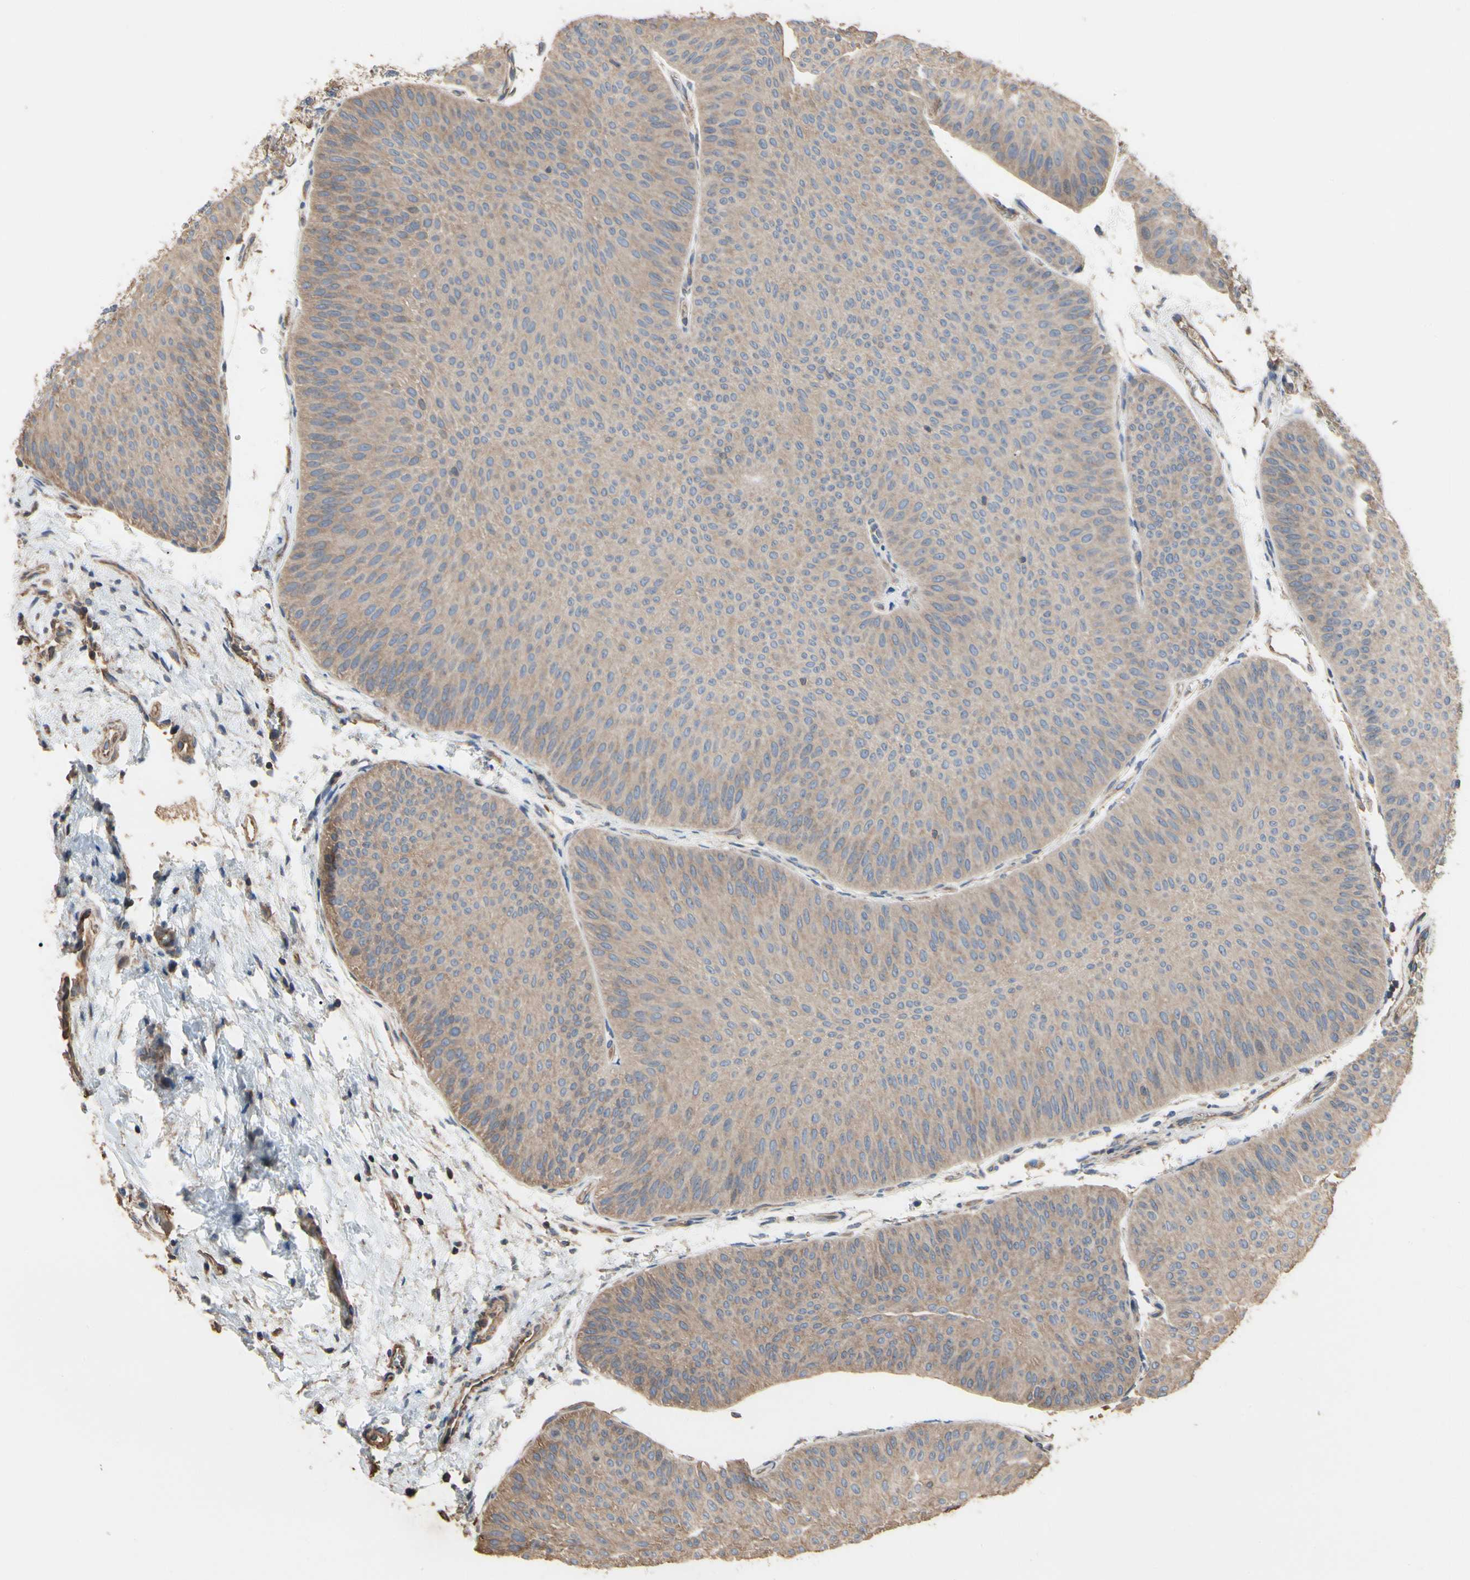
{"staining": {"intensity": "weak", "quantity": ">75%", "location": "cytoplasmic/membranous"}, "tissue": "urothelial cancer", "cell_type": "Tumor cells", "image_type": "cancer", "snomed": [{"axis": "morphology", "description": "Urothelial carcinoma, Low grade"}, {"axis": "topography", "description": "Urinary bladder"}], "caption": "This photomicrograph demonstrates IHC staining of human urothelial cancer, with low weak cytoplasmic/membranous positivity in approximately >75% of tumor cells.", "gene": "PDZK1", "patient": {"sex": "female", "age": 60}}